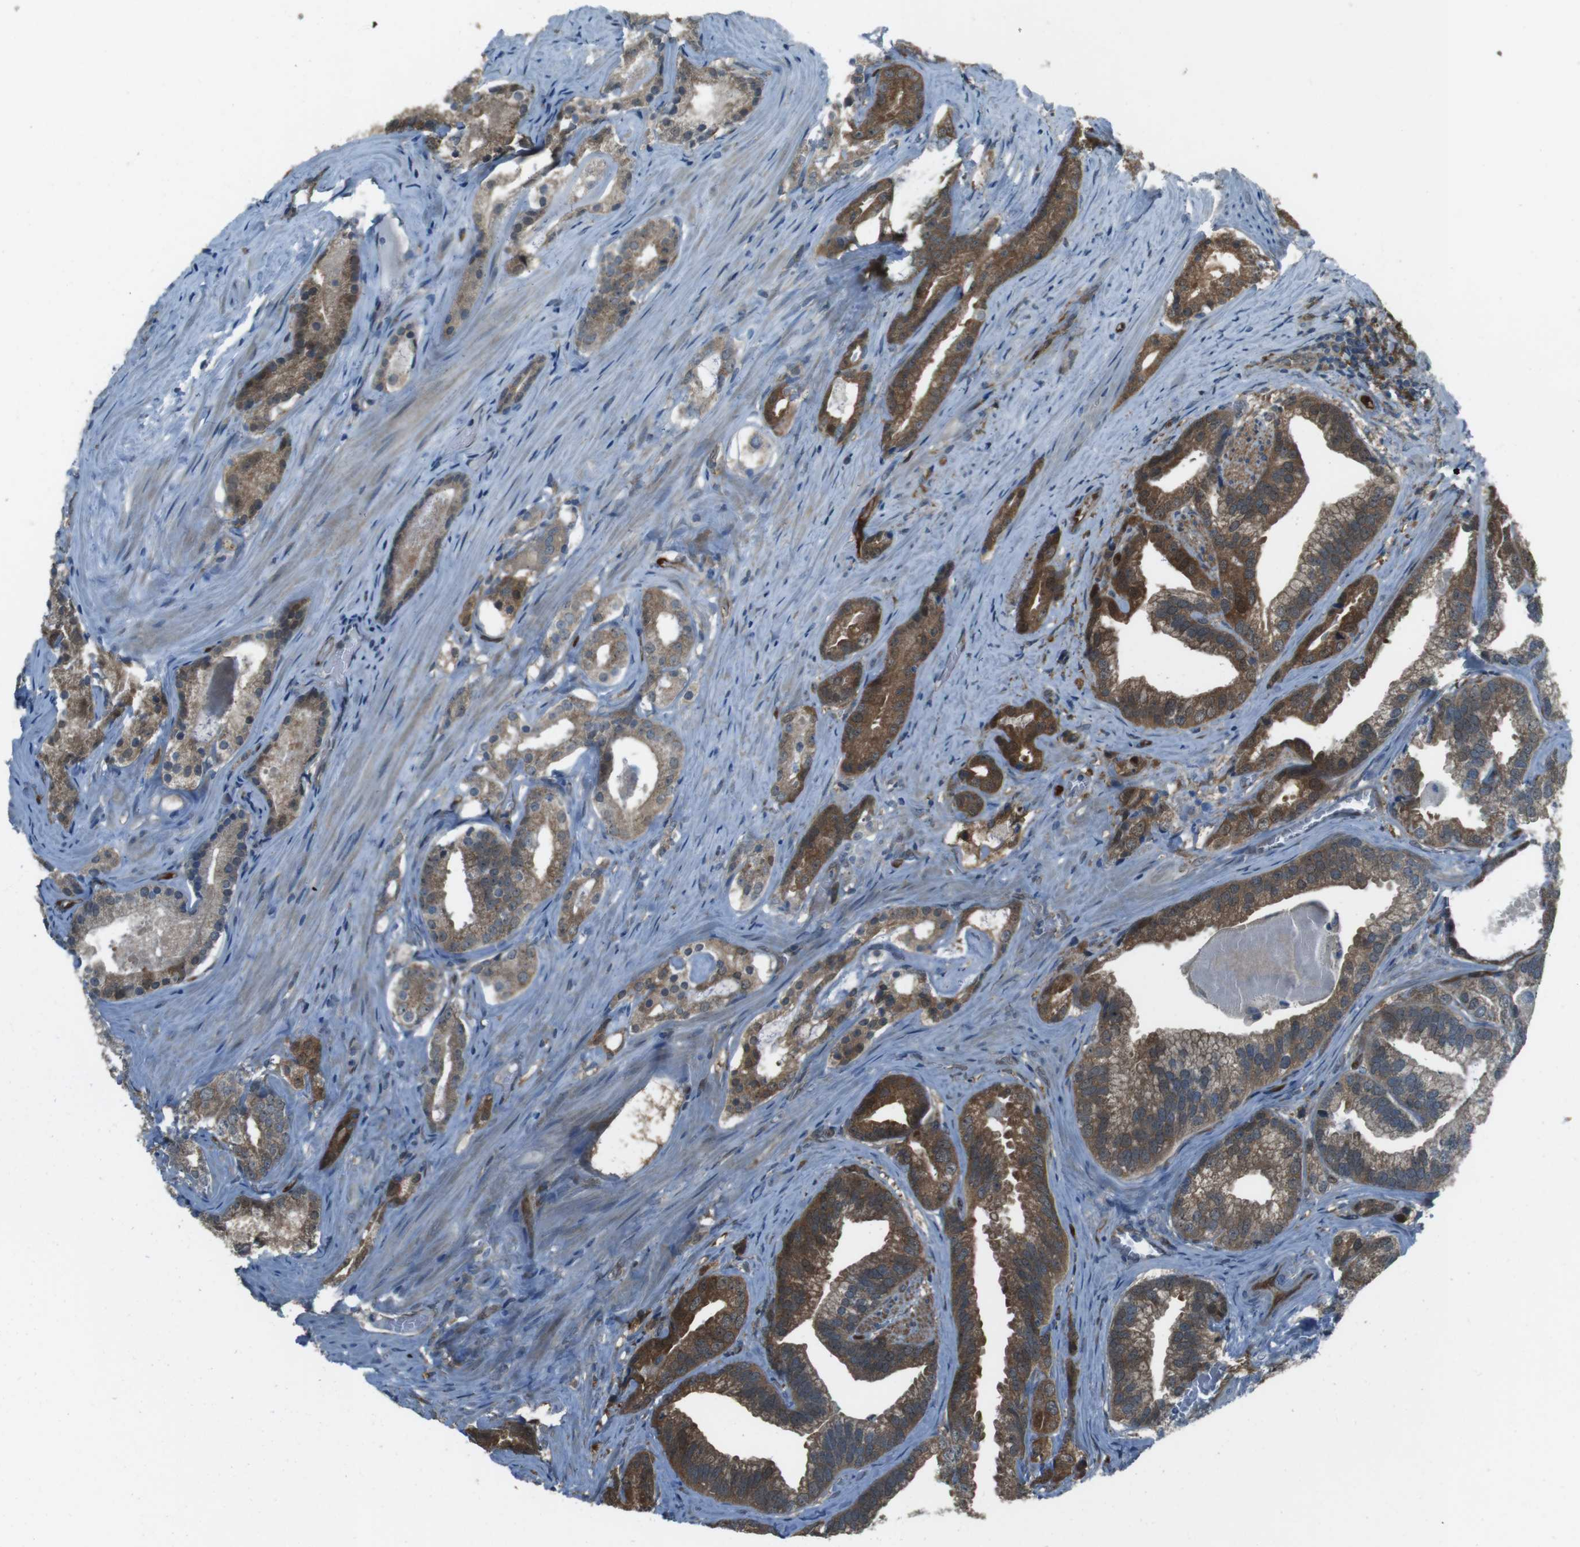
{"staining": {"intensity": "moderate", "quantity": ">75%", "location": "cytoplasmic/membranous,nuclear"}, "tissue": "prostate cancer", "cell_type": "Tumor cells", "image_type": "cancer", "snomed": [{"axis": "morphology", "description": "Adenocarcinoma, Low grade"}, {"axis": "topography", "description": "Prostate"}], "caption": "Immunohistochemical staining of prostate cancer exhibits medium levels of moderate cytoplasmic/membranous and nuclear protein expression in about >75% of tumor cells. The staining was performed using DAB (3,3'-diaminobenzidine) to visualize the protein expression in brown, while the nuclei were stained in blue with hematoxylin (Magnification: 20x).", "gene": "MFAP3", "patient": {"sex": "male", "age": 59}}